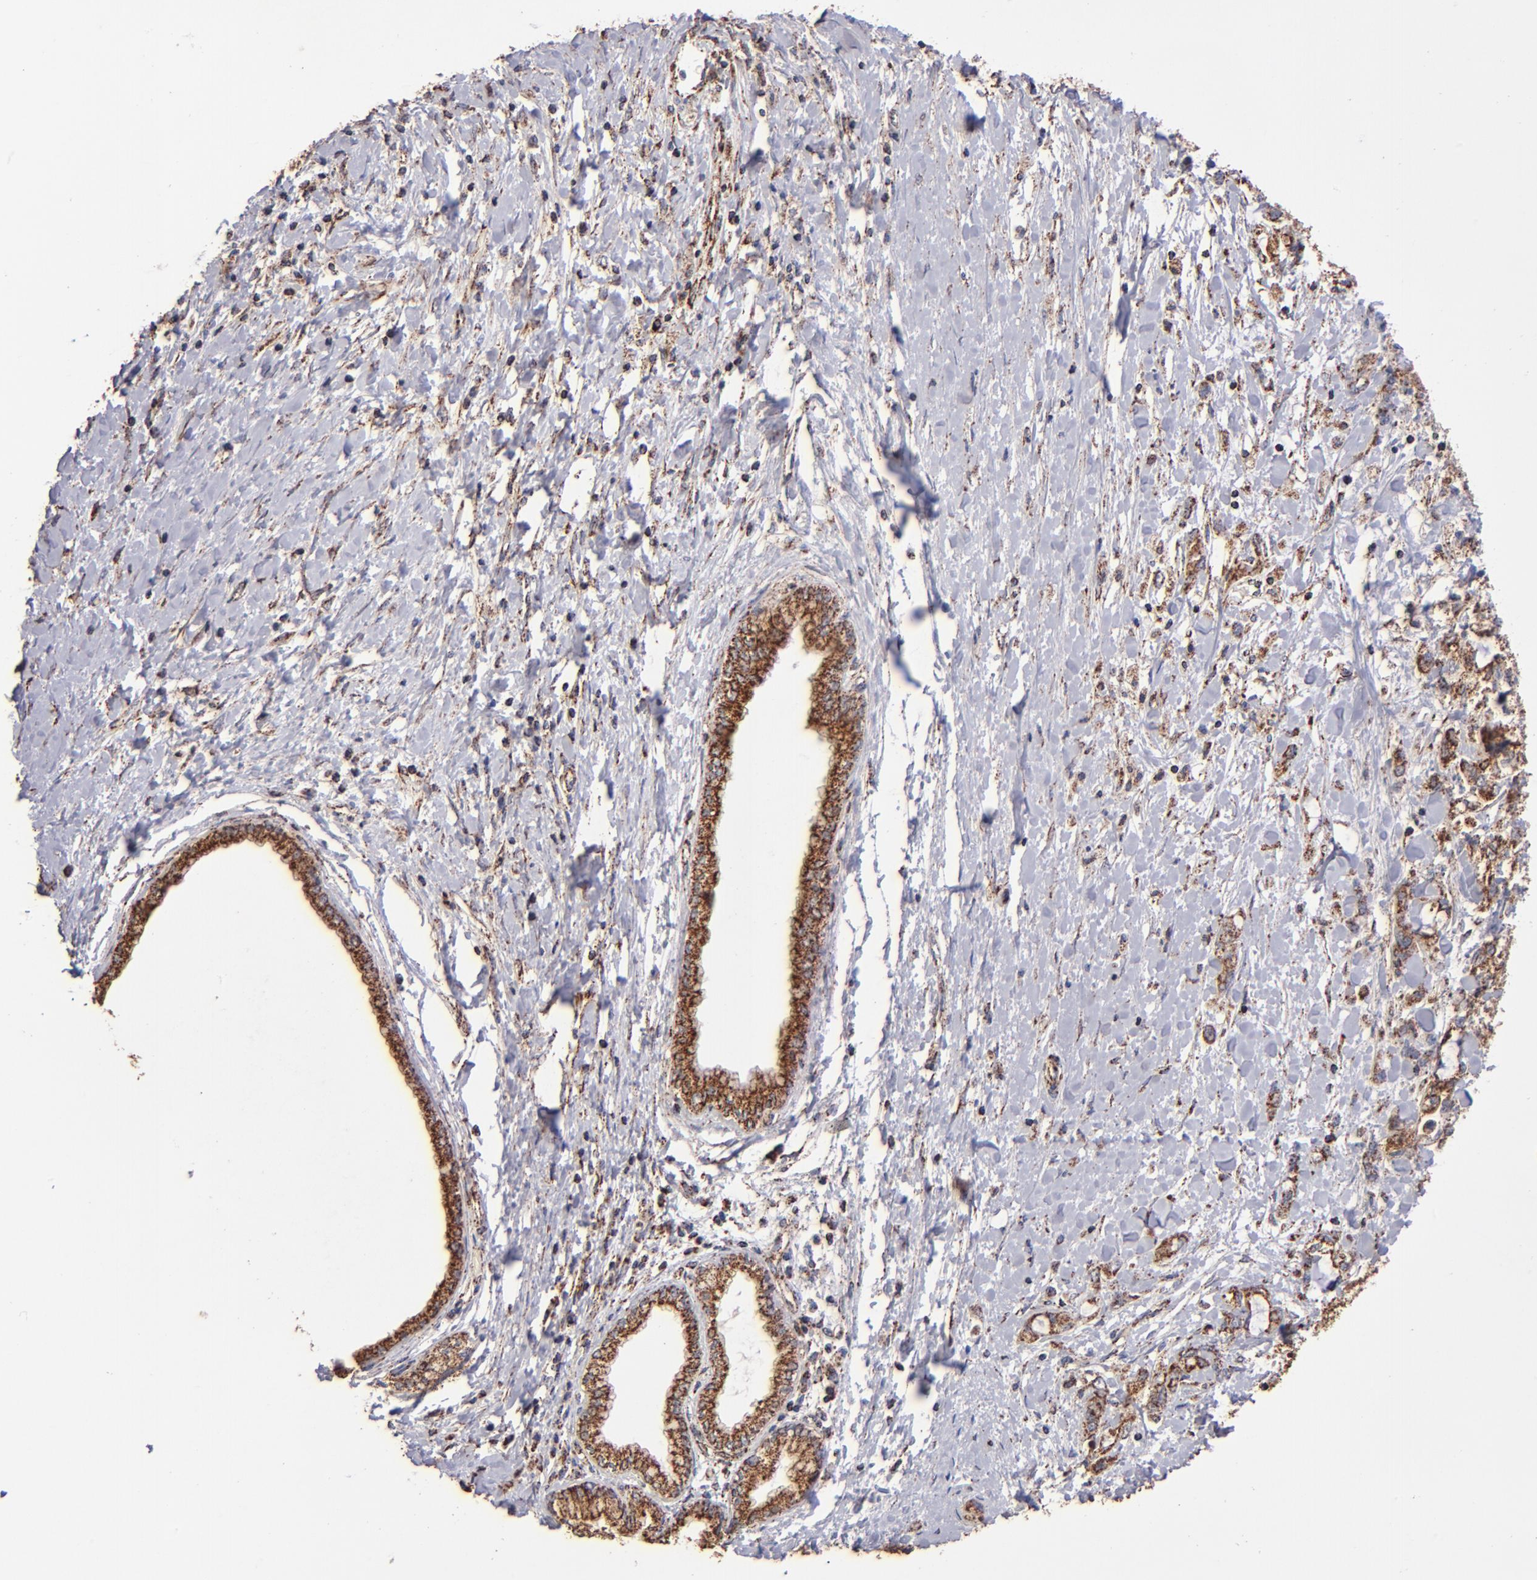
{"staining": {"intensity": "moderate", "quantity": ">75%", "location": "cytoplasmic/membranous"}, "tissue": "pancreatic cancer", "cell_type": "Tumor cells", "image_type": "cancer", "snomed": [{"axis": "morphology", "description": "Adenocarcinoma, NOS"}, {"axis": "topography", "description": "Pancreas"}], "caption": "This micrograph displays pancreatic cancer (adenocarcinoma) stained with immunohistochemistry to label a protein in brown. The cytoplasmic/membranous of tumor cells show moderate positivity for the protein. Nuclei are counter-stained blue.", "gene": "DLST", "patient": {"sex": "male", "age": 79}}